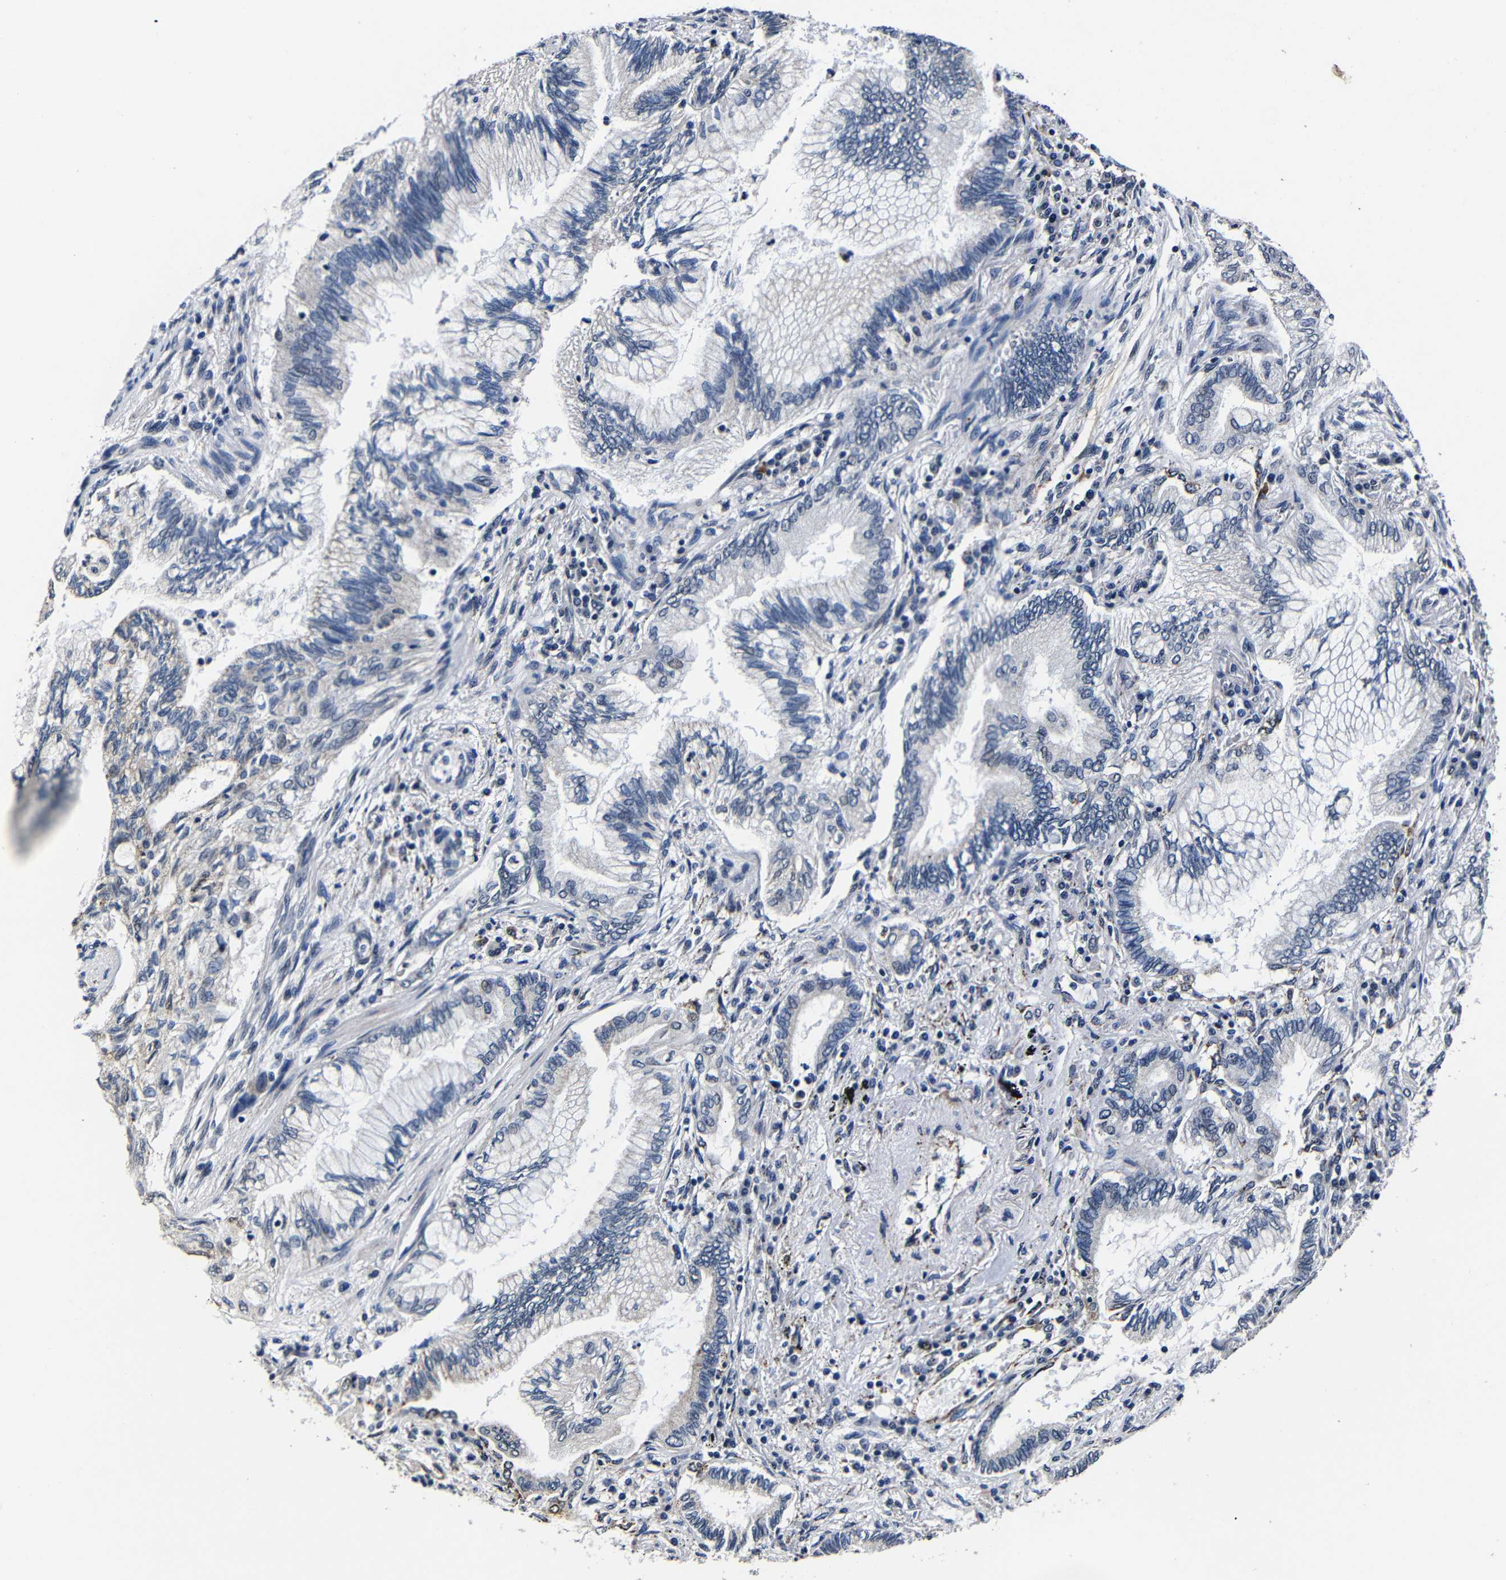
{"staining": {"intensity": "negative", "quantity": "none", "location": "none"}, "tissue": "lung cancer", "cell_type": "Tumor cells", "image_type": "cancer", "snomed": [{"axis": "morphology", "description": "Normal tissue, NOS"}, {"axis": "morphology", "description": "Adenocarcinoma, NOS"}, {"axis": "topography", "description": "Bronchus"}, {"axis": "topography", "description": "Lung"}], "caption": "High power microscopy photomicrograph of an immunohistochemistry histopathology image of adenocarcinoma (lung), revealing no significant staining in tumor cells. The staining was performed using DAB to visualize the protein expression in brown, while the nuclei were stained in blue with hematoxylin (Magnification: 20x).", "gene": "DEPP1", "patient": {"sex": "female", "age": 70}}